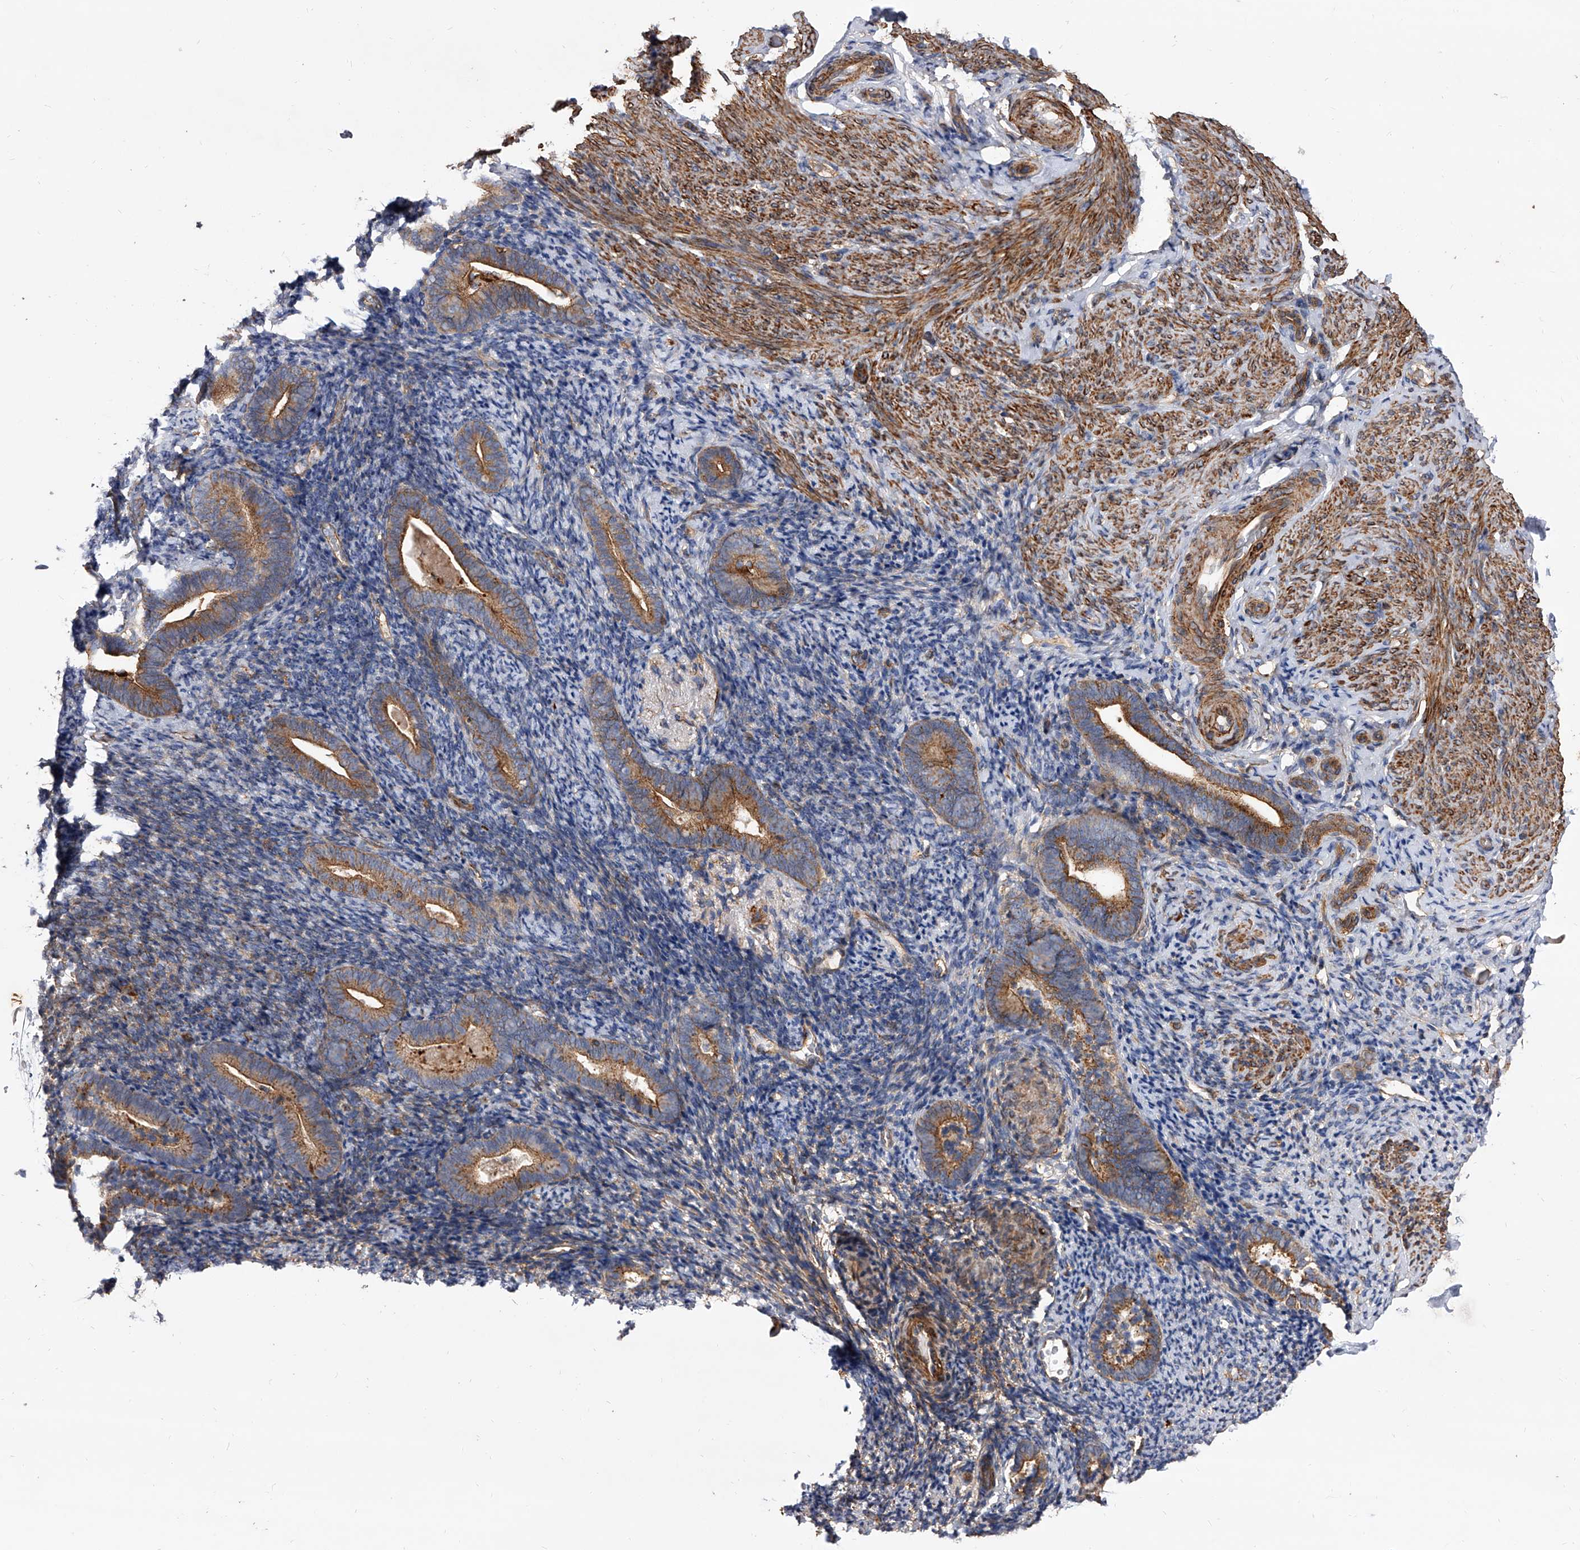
{"staining": {"intensity": "negative", "quantity": "none", "location": "none"}, "tissue": "endometrium", "cell_type": "Cells in endometrial stroma", "image_type": "normal", "snomed": [{"axis": "morphology", "description": "Normal tissue, NOS"}, {"axis": "topography", "description": "Endometrium"}], "caption": "A high-resolution micrograph shows immunohistochemistry staining of normal endometrium, which reveals no significant positivity in cells in endometrial stroma.", "gene": "PISD", "patient": {"sex": "female", "age": 51}}